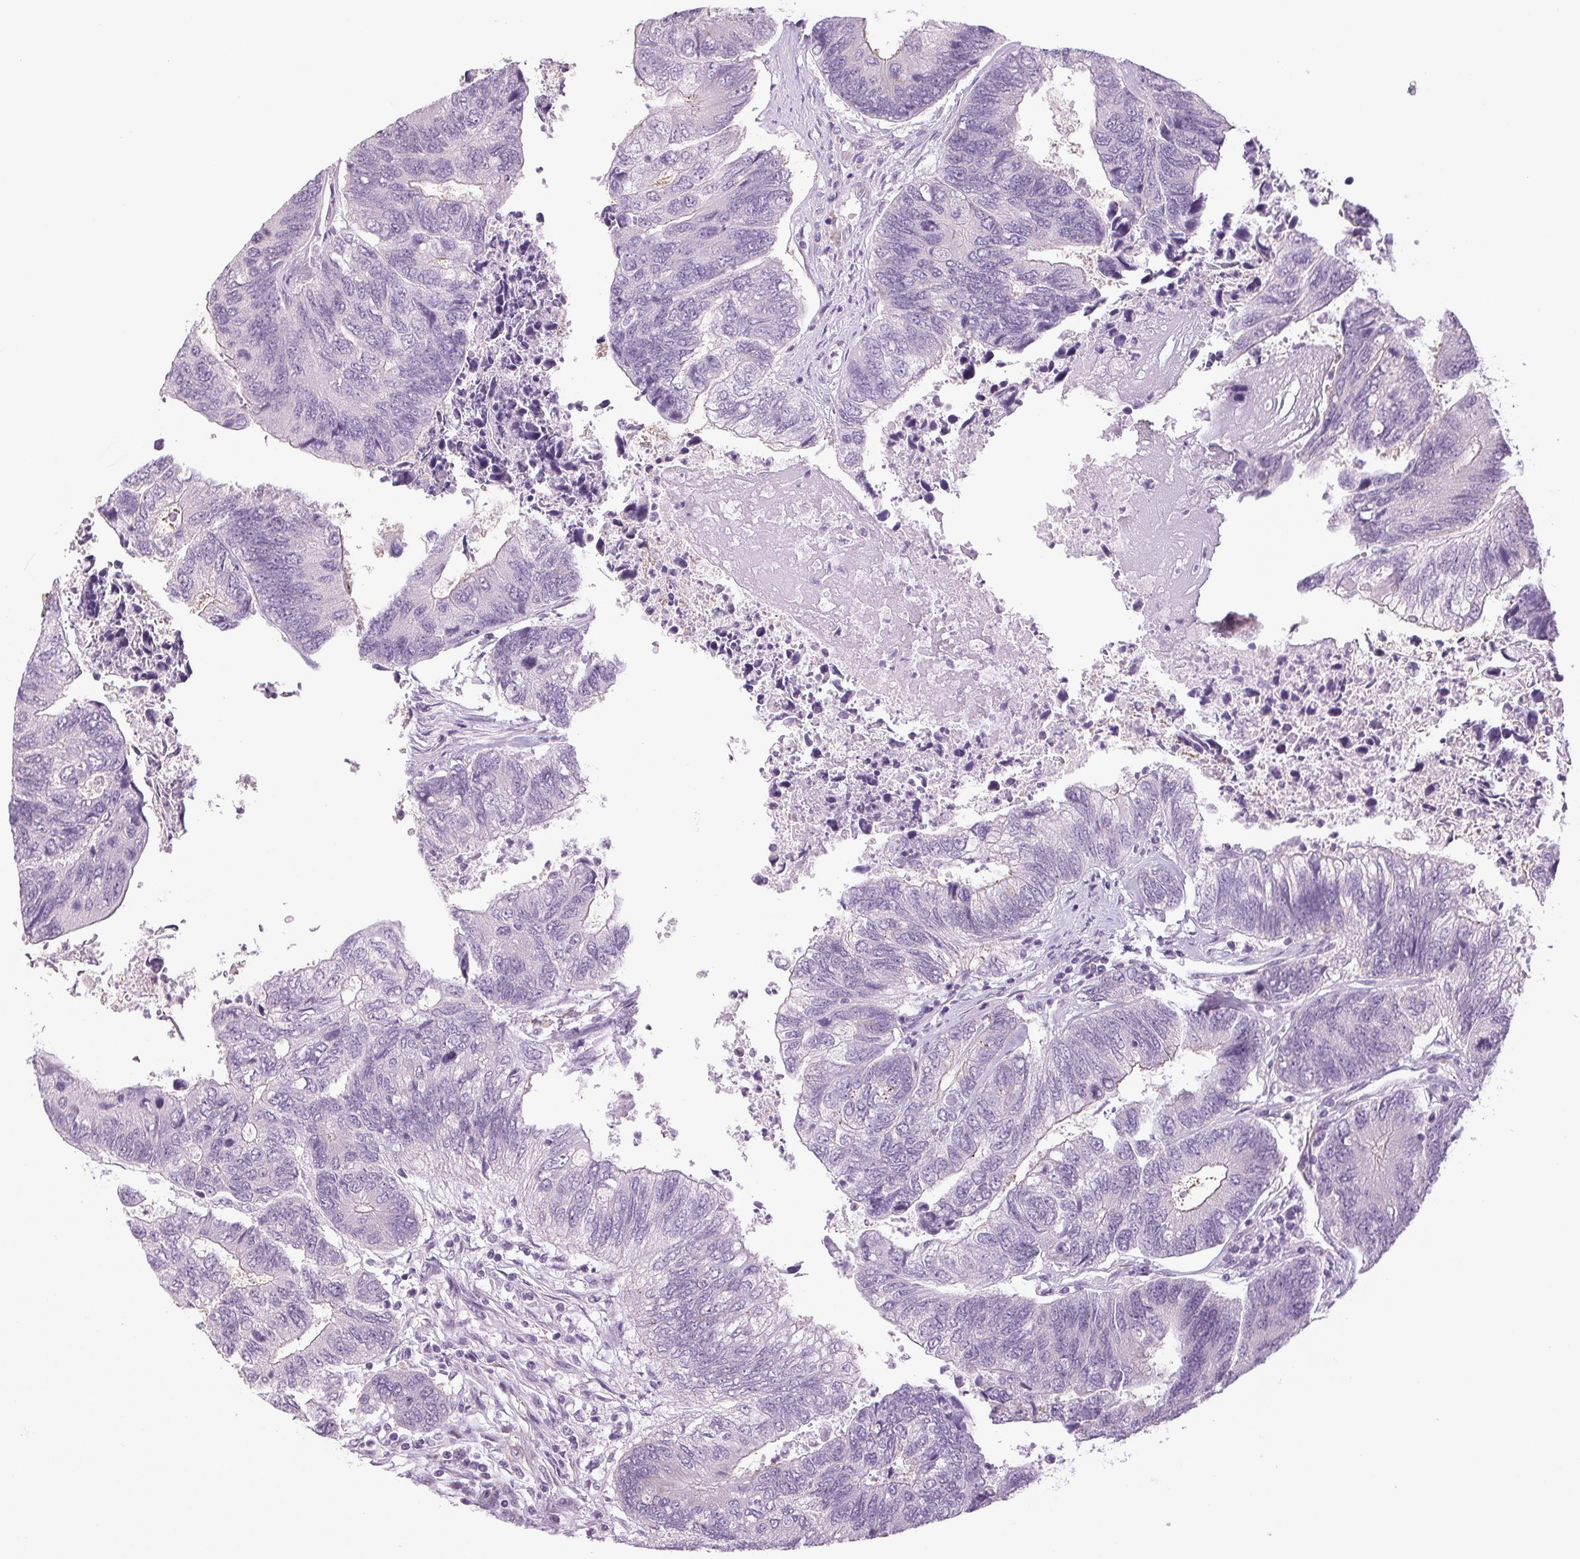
{"staining": {"intensity": "negative", "quantity": "none", "location": "none"}, "tissue": "colorectal cancer", "cell_type": "Tumor cells", "image_type": "cancer", "snomed": [{"axis": "morphology", "description": "Adenocarcinoma, NOS"}, {"axis": "topography", "description": "Colon"}], "caption": "The IHC photomicrograph has no significant expression in tumor cells of adenocarcinoma (colorectal) tissue. (DAB (3,3'-diaminobenzidine) IHC, high magnification).", "gene": "DNAJC6", "patient": {"sex": "female", "age": 67}}